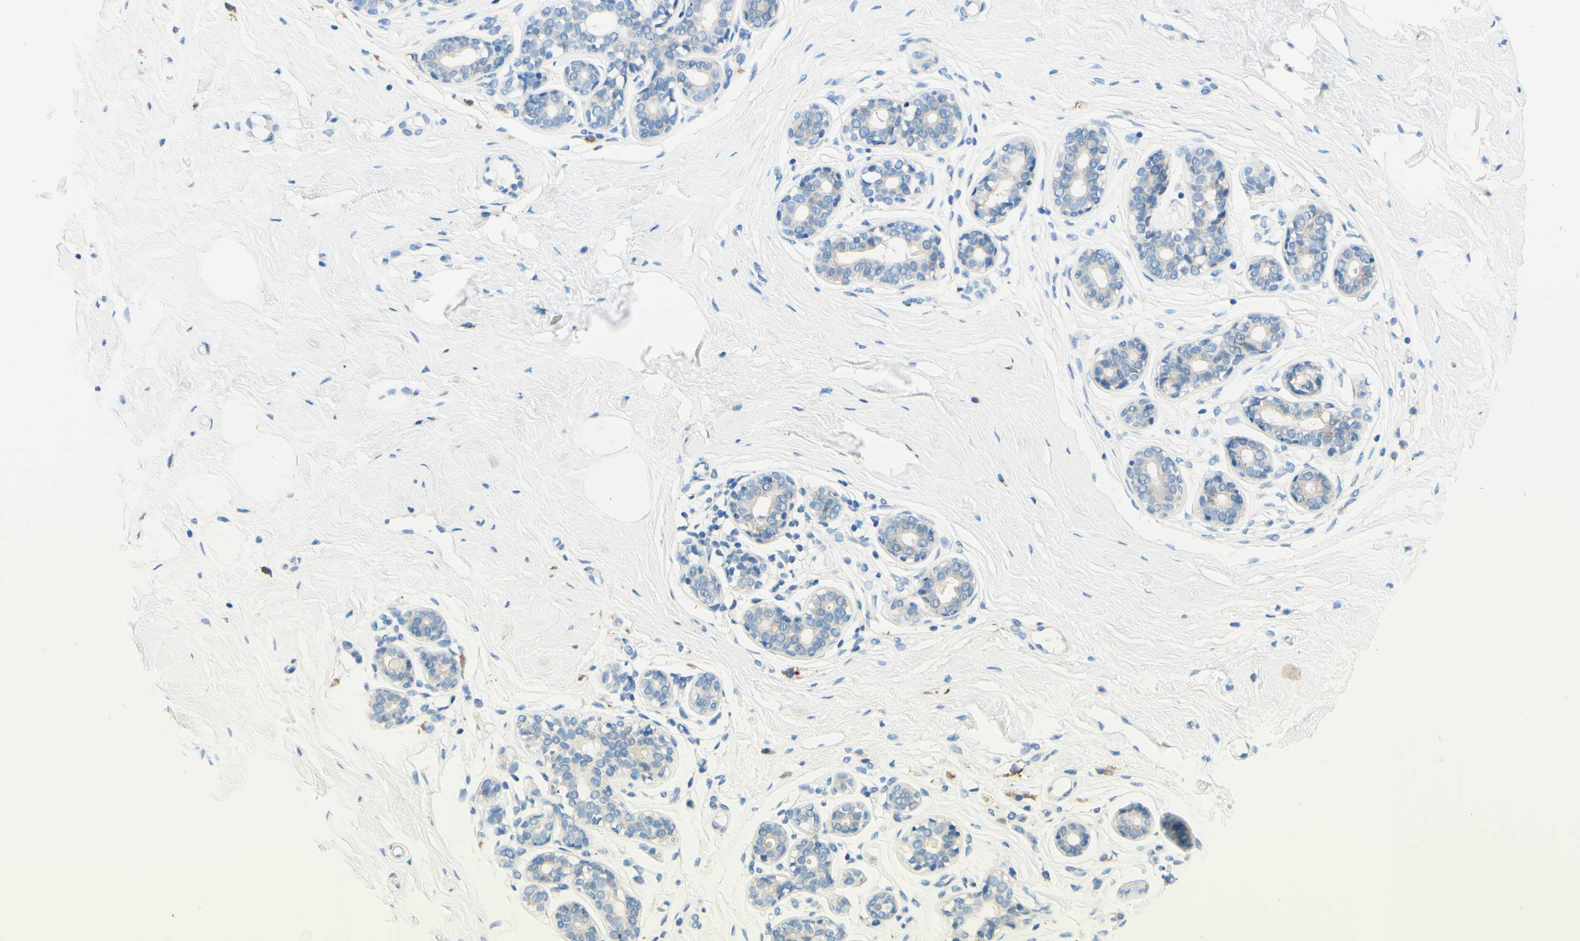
{"staining": {"intensity": "negative", "quantity": "none", "location": "none"}, "tissue": "breast", "cell_type": "Adipocytes", "image_type": "normal", "snomed": [{"axis": "morphology", "description": "Normal tissue, NOS"}, {"axis": "topography", "description": "Breast"}], "caption": "Adipocytes show no significant expression in unremarkable breast. The staining was performed using DAB to visualize the protein expression in brown, while the nuclei were stained in blue with hematoxylin (Magnification: 20x).", "gene": "PASD1", "patient": {"sex": "female", "age": 23}}